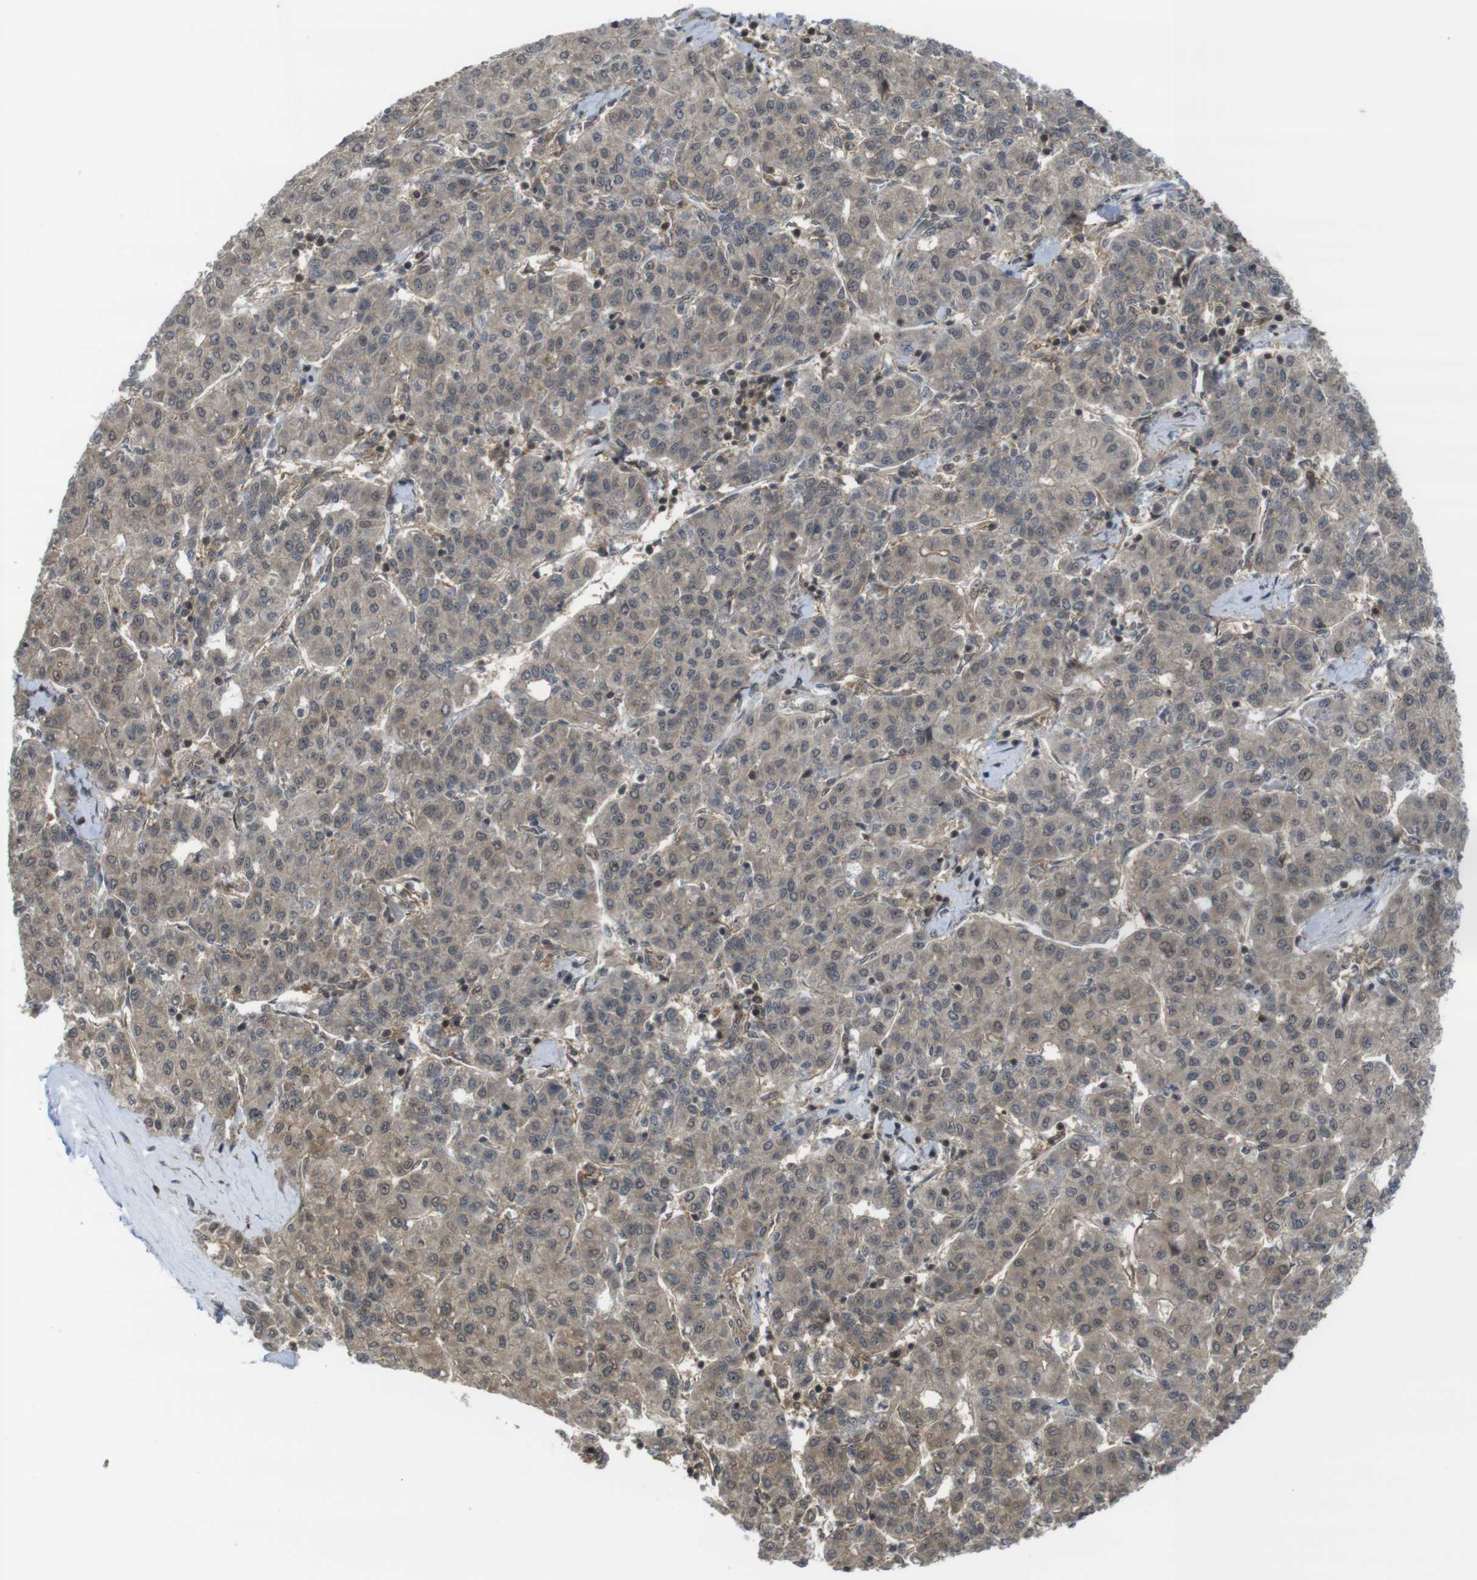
{"staining": {"intensity": "weak", "quantity": ">75%", "location": "cytoplasmic/membranous,nuclear"}, "tissue": "liver cancer", "cell_type": "Tumor cells", "image_type": "cancer", "snomed": [{"axis": "morphology", "description": "Carcinoma, Hepatocellular, NOS"}, {"axis": "topography", "description": "Liver"}], "caption": "The immunohistochemical stain highlights weak cytoplasmic/membranous and nuclear staining in tumor cells of liver hepatocellular carcinoma tissue.", "gene": "CC2D1A", "patient": {"sex": "male", "age": 65}}